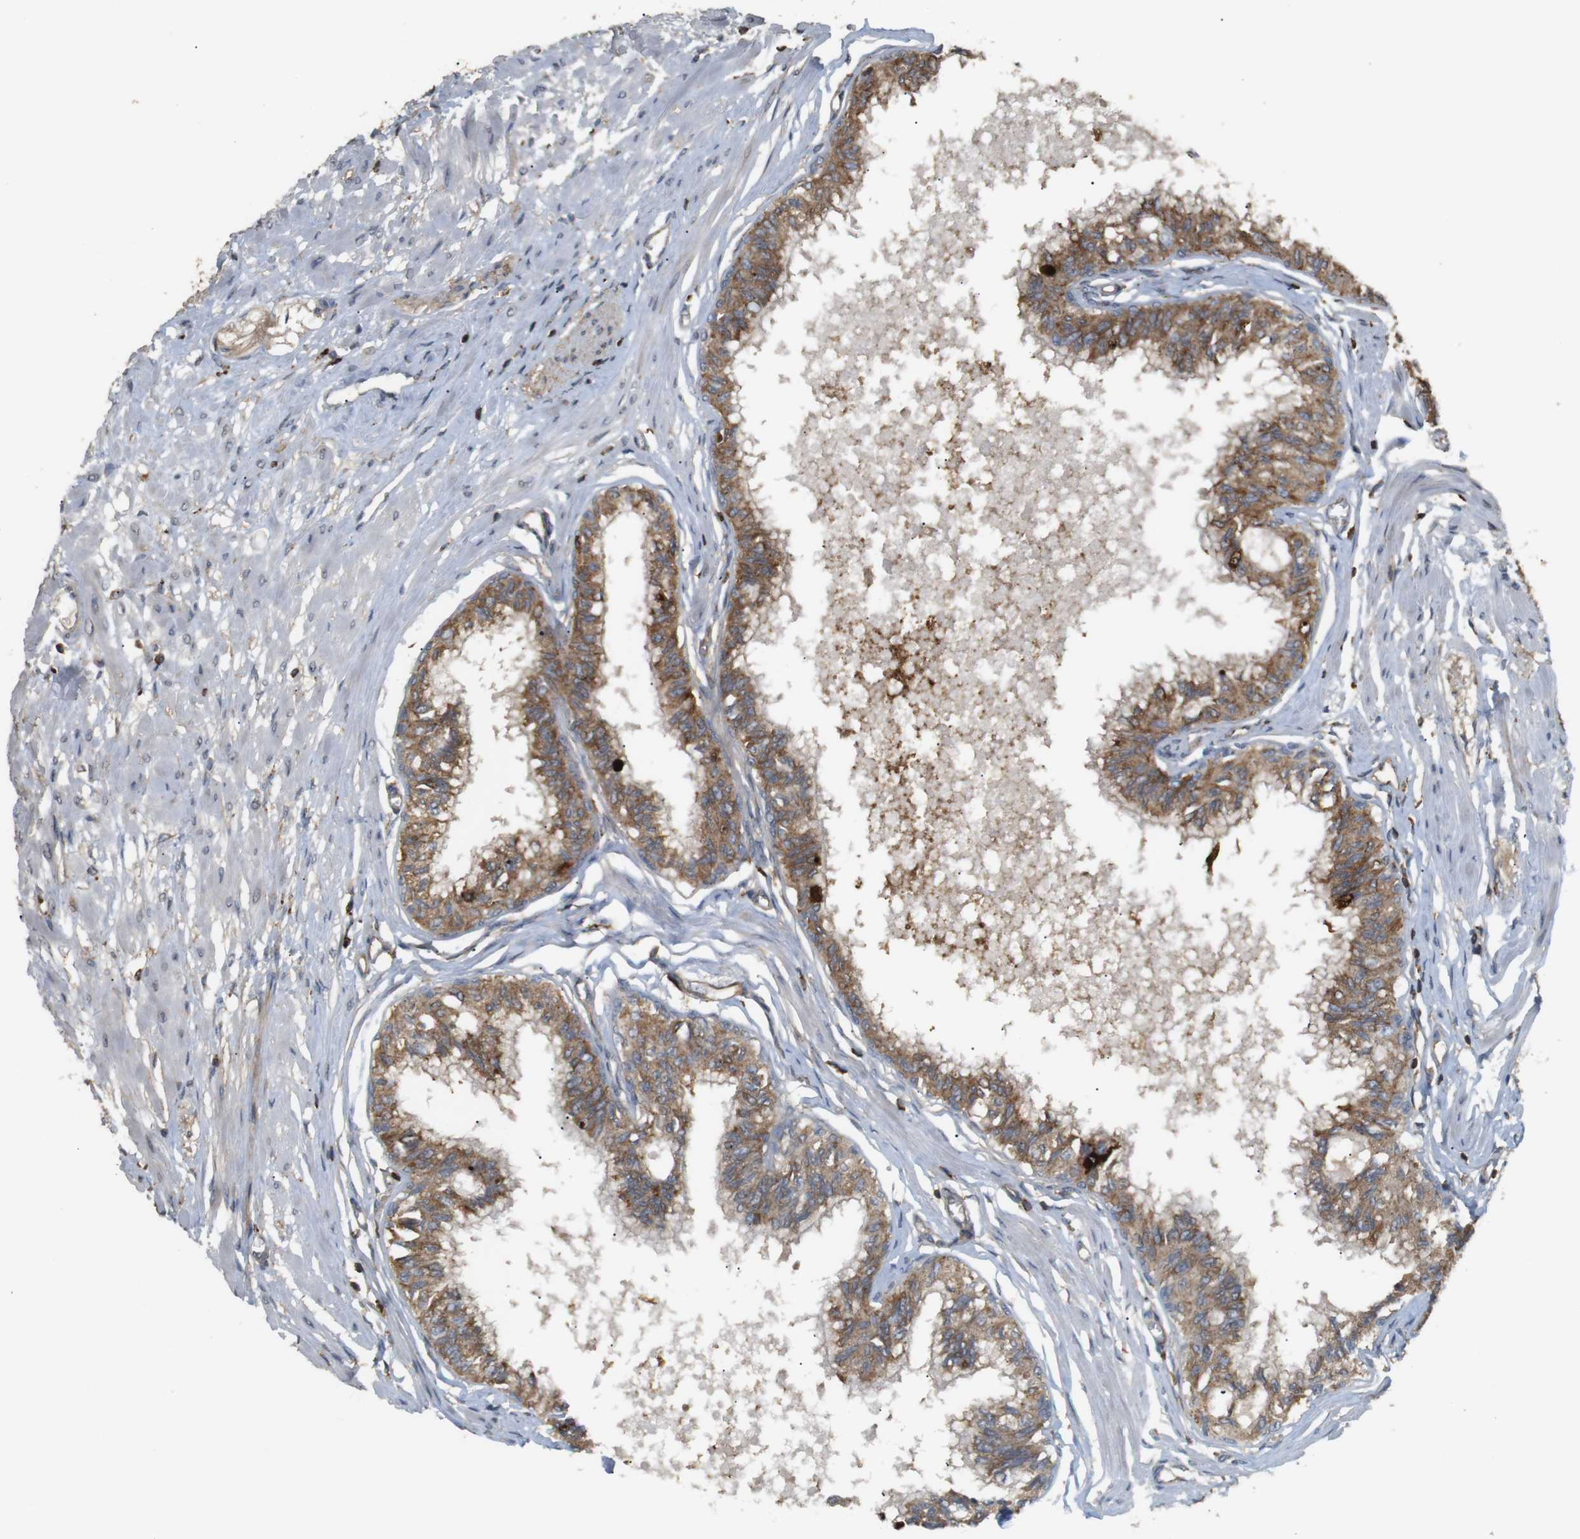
{"staining": {"intensity": "moderate", "quantity": ">75%", "location": "cytoplasmic/membranous"}, "tissue": "prostate", "cell_type": "Glandular cells", "image_type": "normal", "snomed": [{"axis": "morphology", "description": "Normal tissue, NOS"}, {"axis": "topography", "description": "Prostate"}, {"axis": "topography", "description": "Seminal veicle"}], "caption": "A micrograph showing moderate cytoplasmic/membranous staining in about >75% of glandular cells in unremarkable prostate, as visualized by brown immunohistochemical staining.", "gene": "KSR1", "patient": {"sex": "male", "age": 60}}